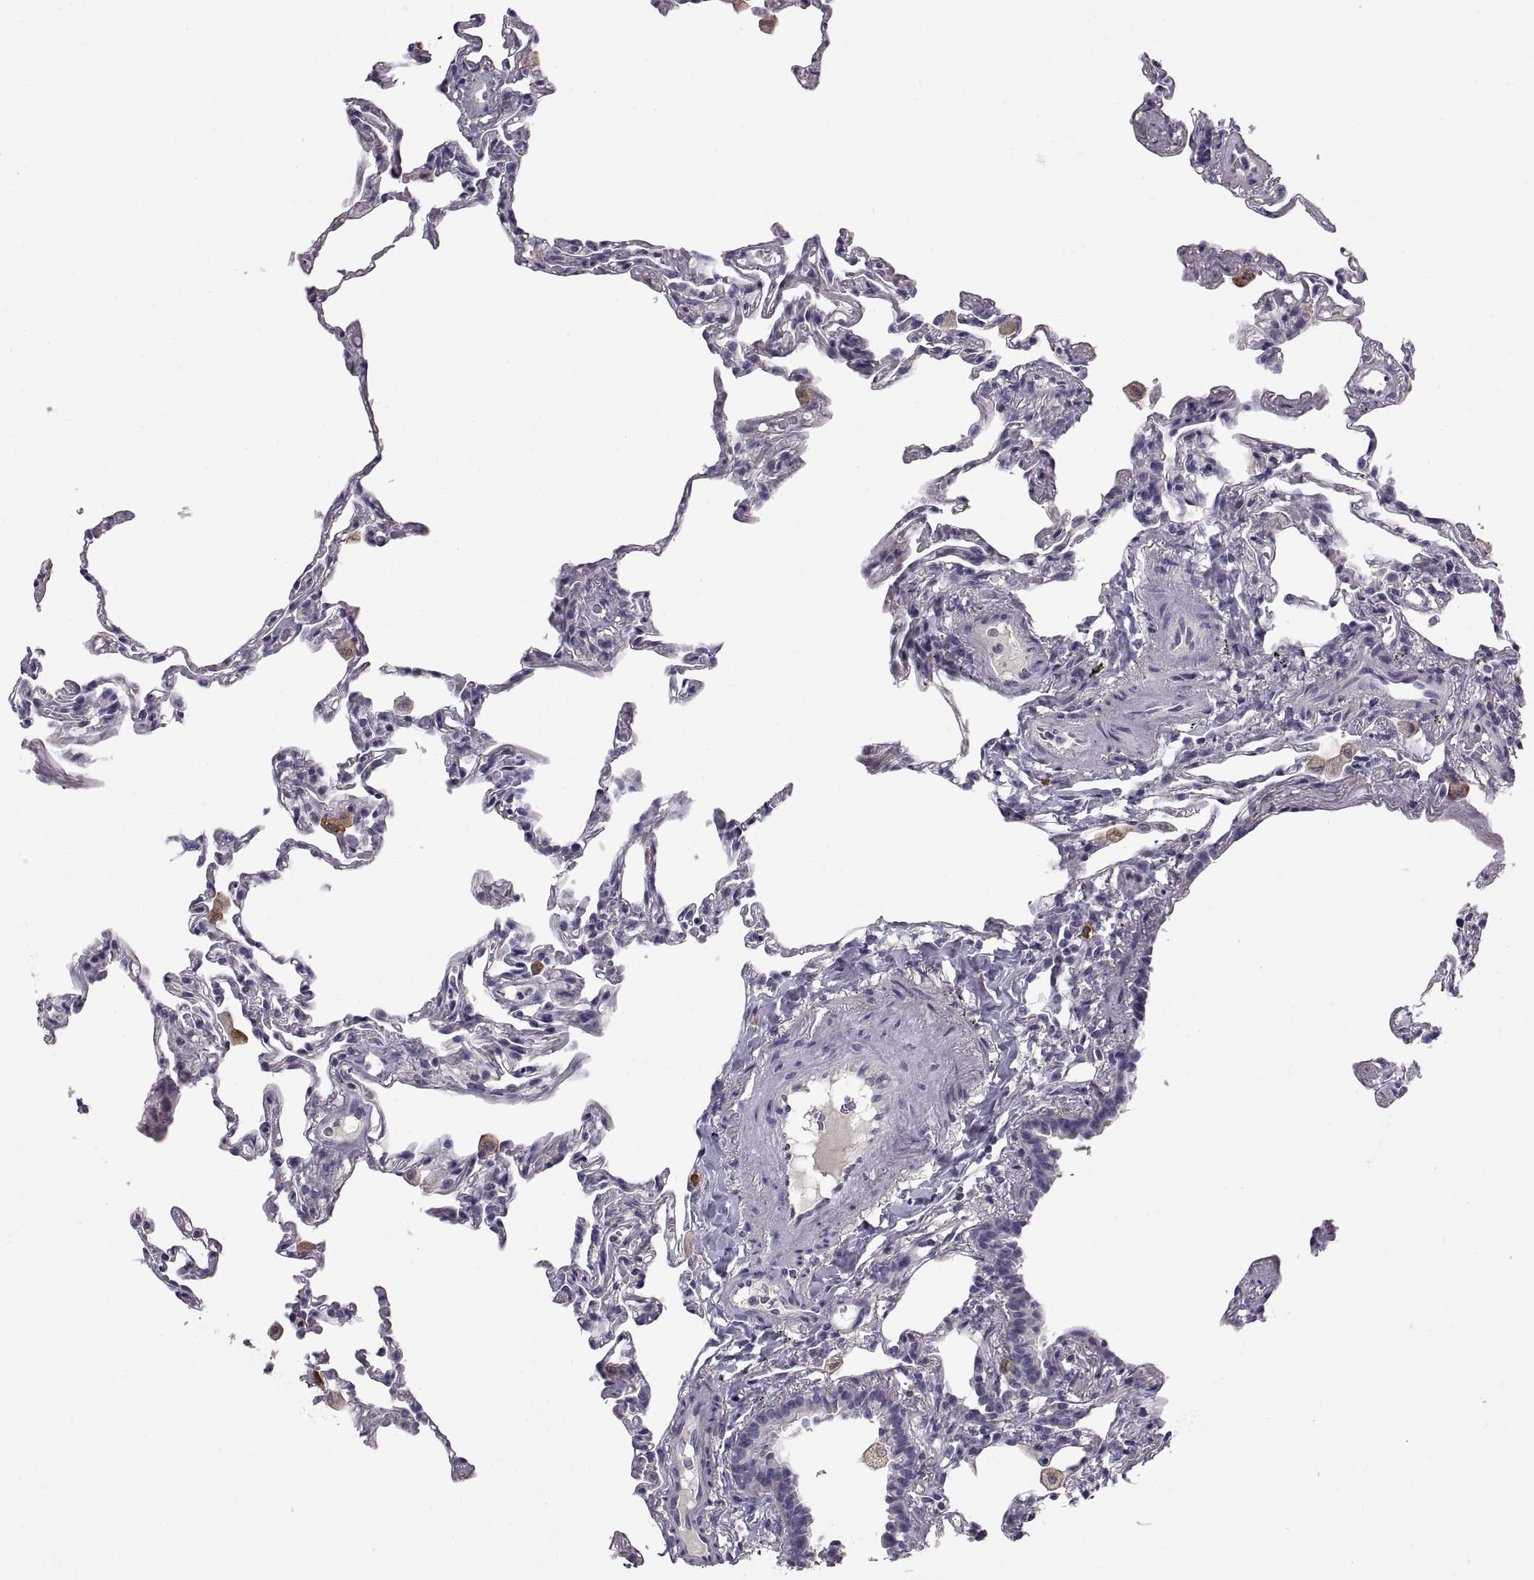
{"staining": {"intensity": "negative", "quantity": "none", "location": "none"}, "tissue": "lung", "cell_type": "Alveolar cells", "image_type": "normal", "snomed": [{"axis": "morphology", "description": "Normal tissue, NOS"}, {"axis": "topography", "description": "Lung"}], "caption": "This photomicrograph is of unremarkable lung stained with immunohistochemistry (IHC) to label a protein in brown with the nuclei are counter-stained blue. There is no staining in alveolar cells.", "gene": "WFDC8", "patient": {"sex": "female", "age": 57}}